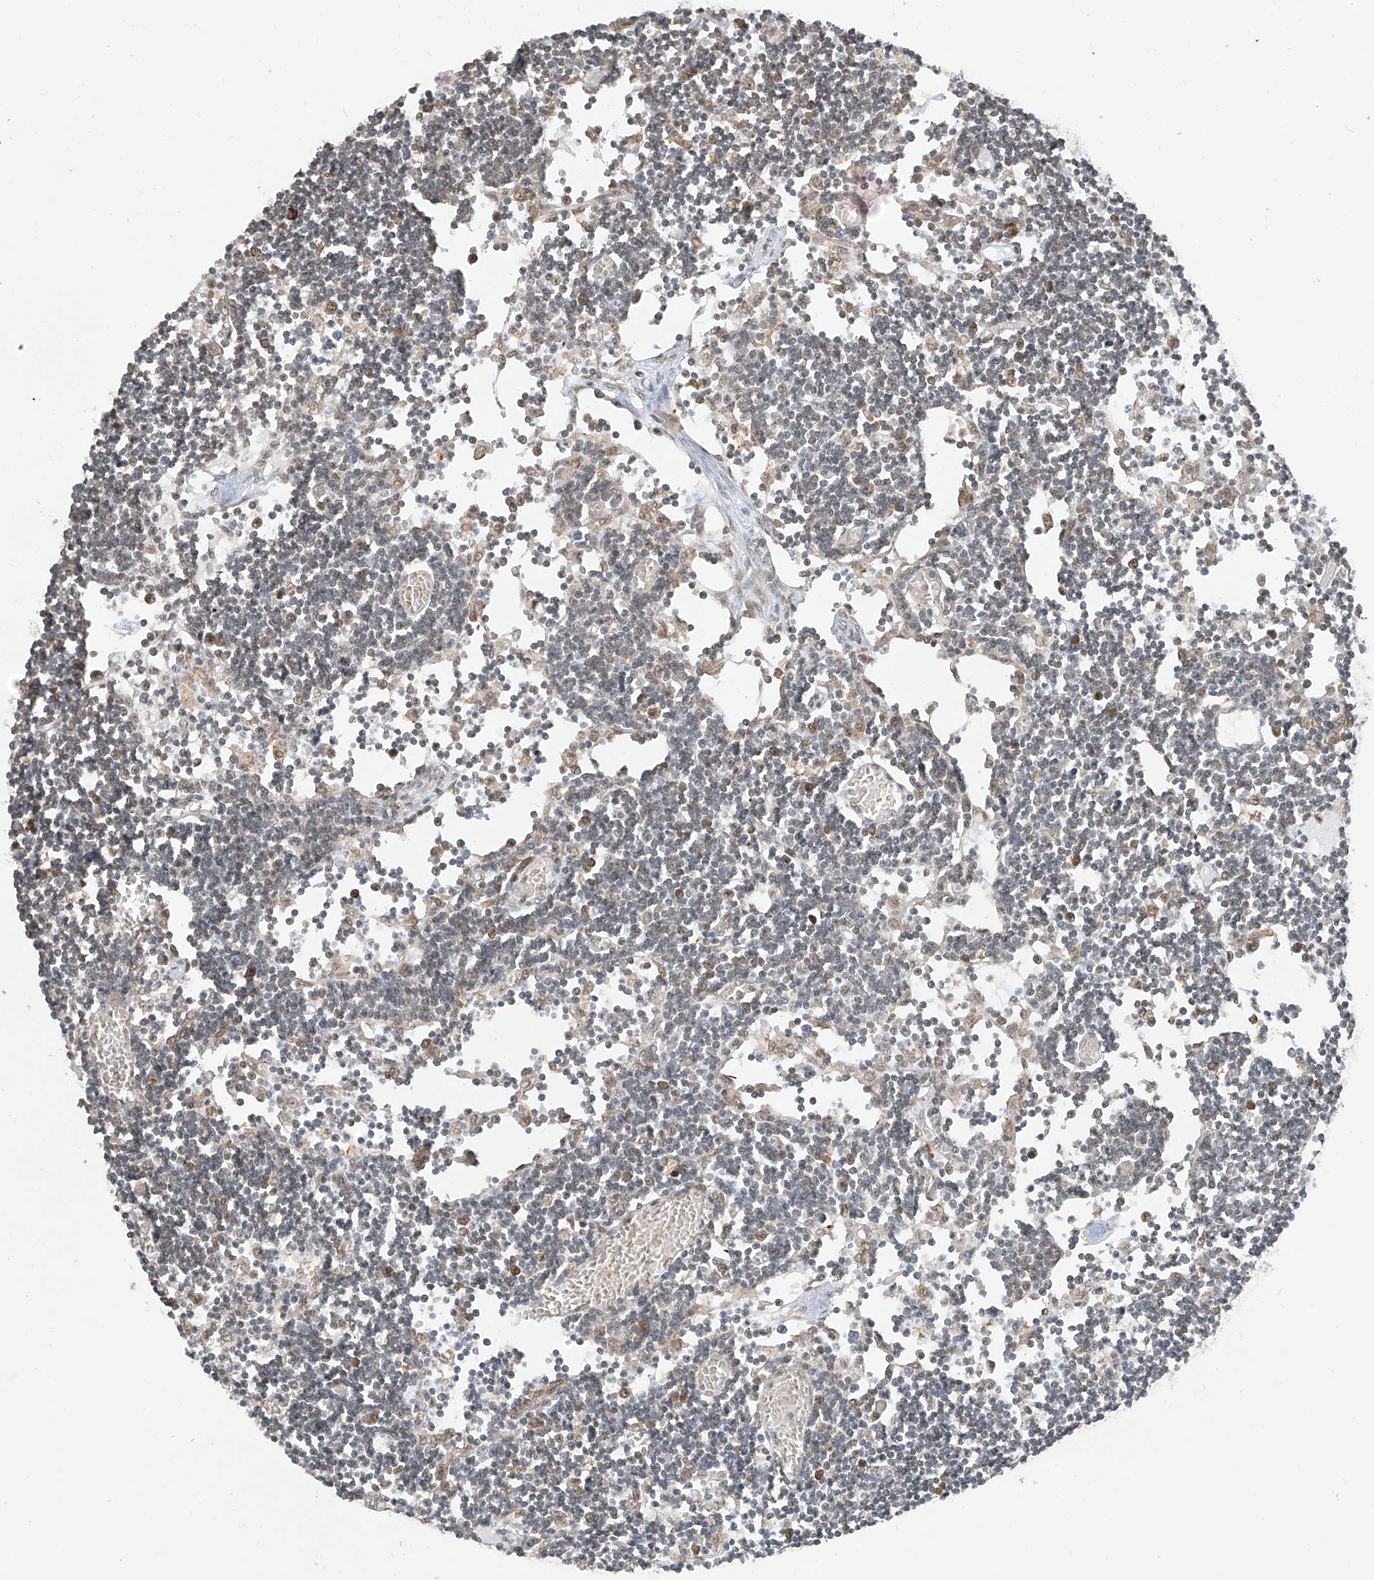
{"staining": {"intensity": "moderate", "quantity": ">75%", "location": "nuclear"}, "tissue": "lymph node", "cell_type": "Germinal center cells", "image_type": "normal", "snomed": [{"axis": "morphology", "description": "Normal tissue, NOS"}, {"axis": "topography", "description": "Lymph node"}], "caption": "A brown stain shows moderate nuclear positivity of a protein in germinal center cells of normal human lymph node. Using DAB (3,3'-diaminobenzidine) (brown) and hematoxylin (blue) stains, captured at high magnification using brightfield microscopy.", "gene": "ZMYM2", "patient": {"sex": "female", "age": 11}}